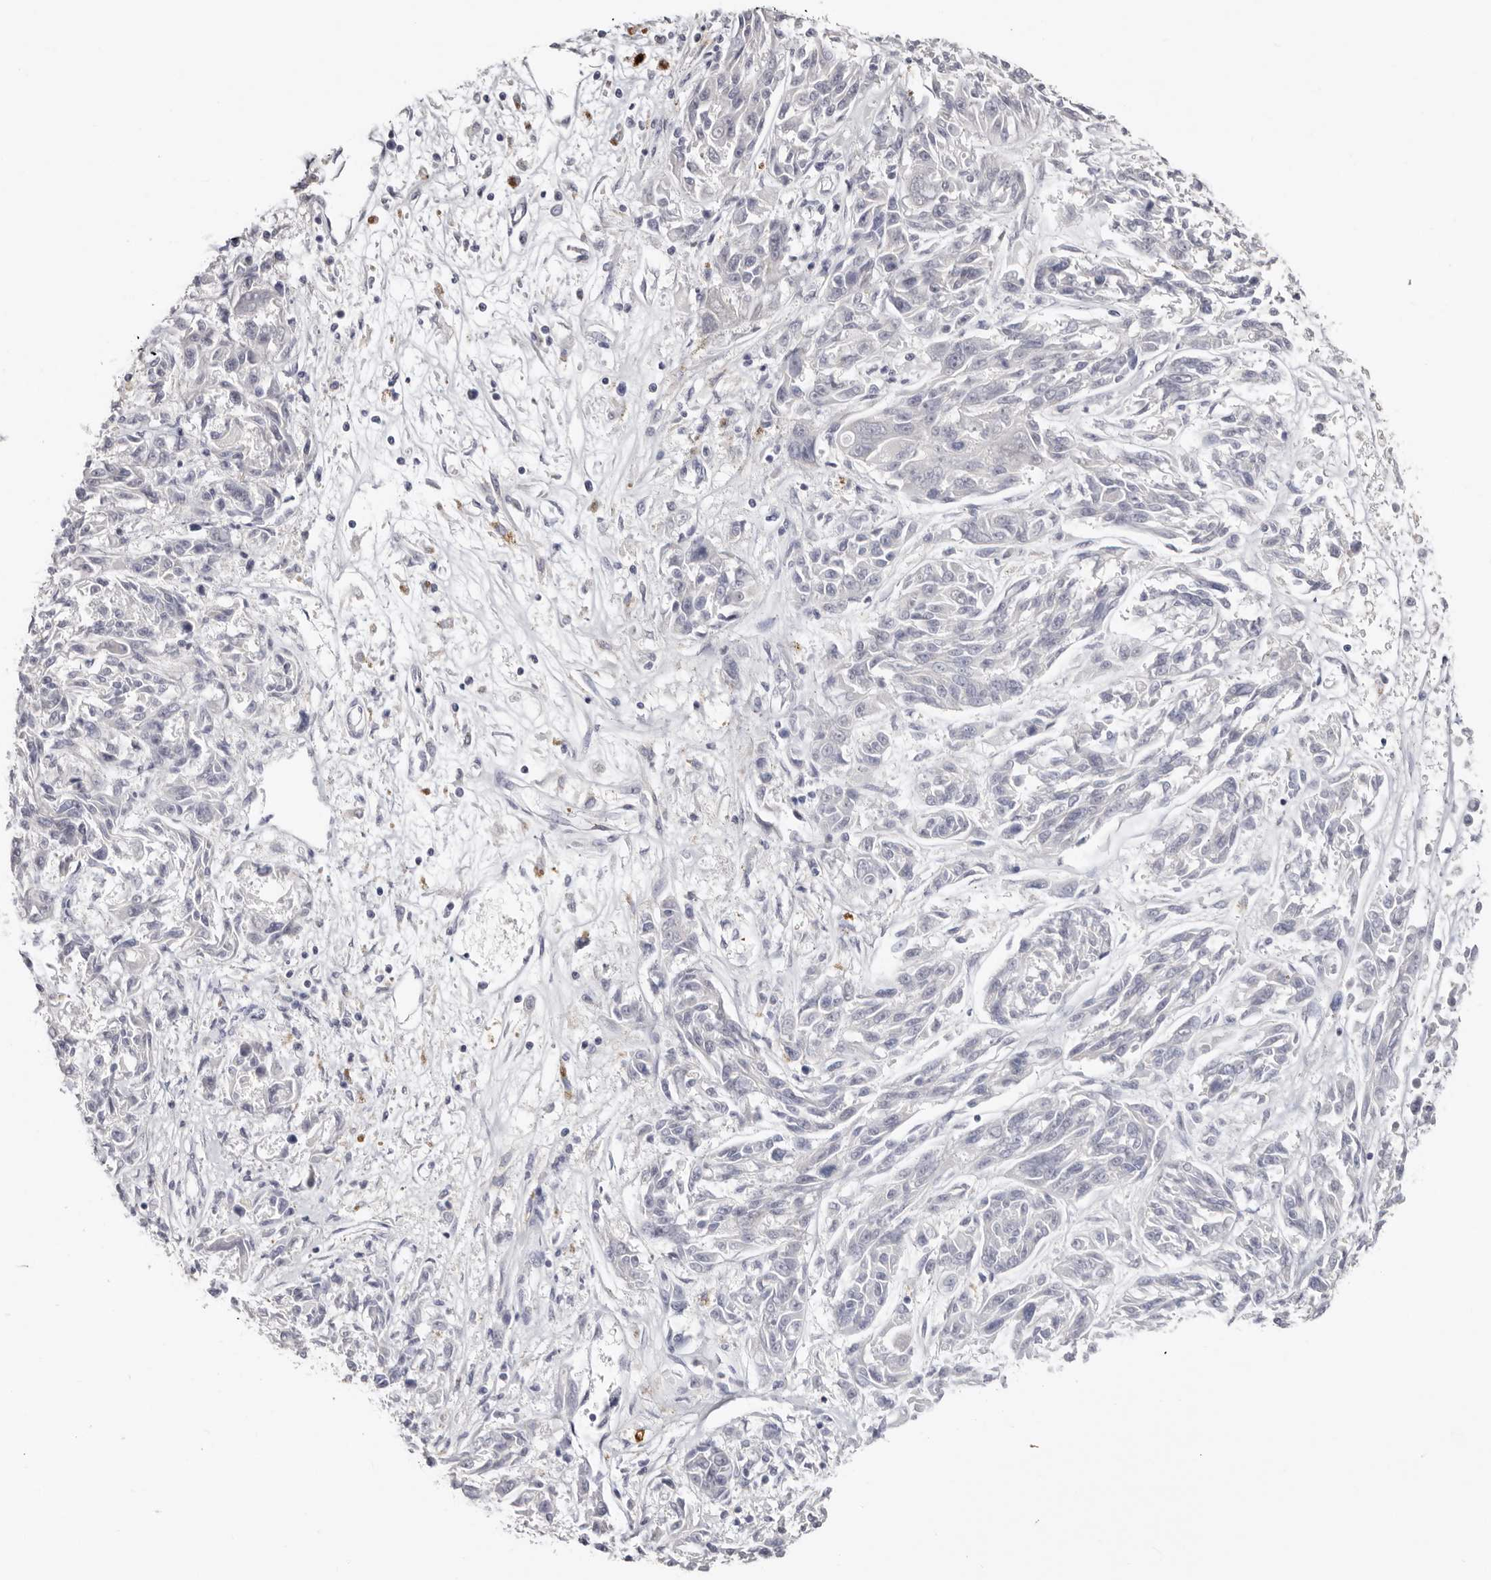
{"staining": {"intensity": "negative", "quantity": "none", "location": "none"}, "tissue": "melanoma", "cell_type": "Tumor cells", "image_type": "cancer", "snomed": [{"axis": "morphology", "description": "Malignant melanoma, NOS"}, {"axis": "topography", "description": "Skin"}], "caption": "Malignant melanoma was stained to show a protein in brown. There is no significant expression in tumor cells.", "gene": "PKDCC", "patient": {"sex": "male", "age": 53}}